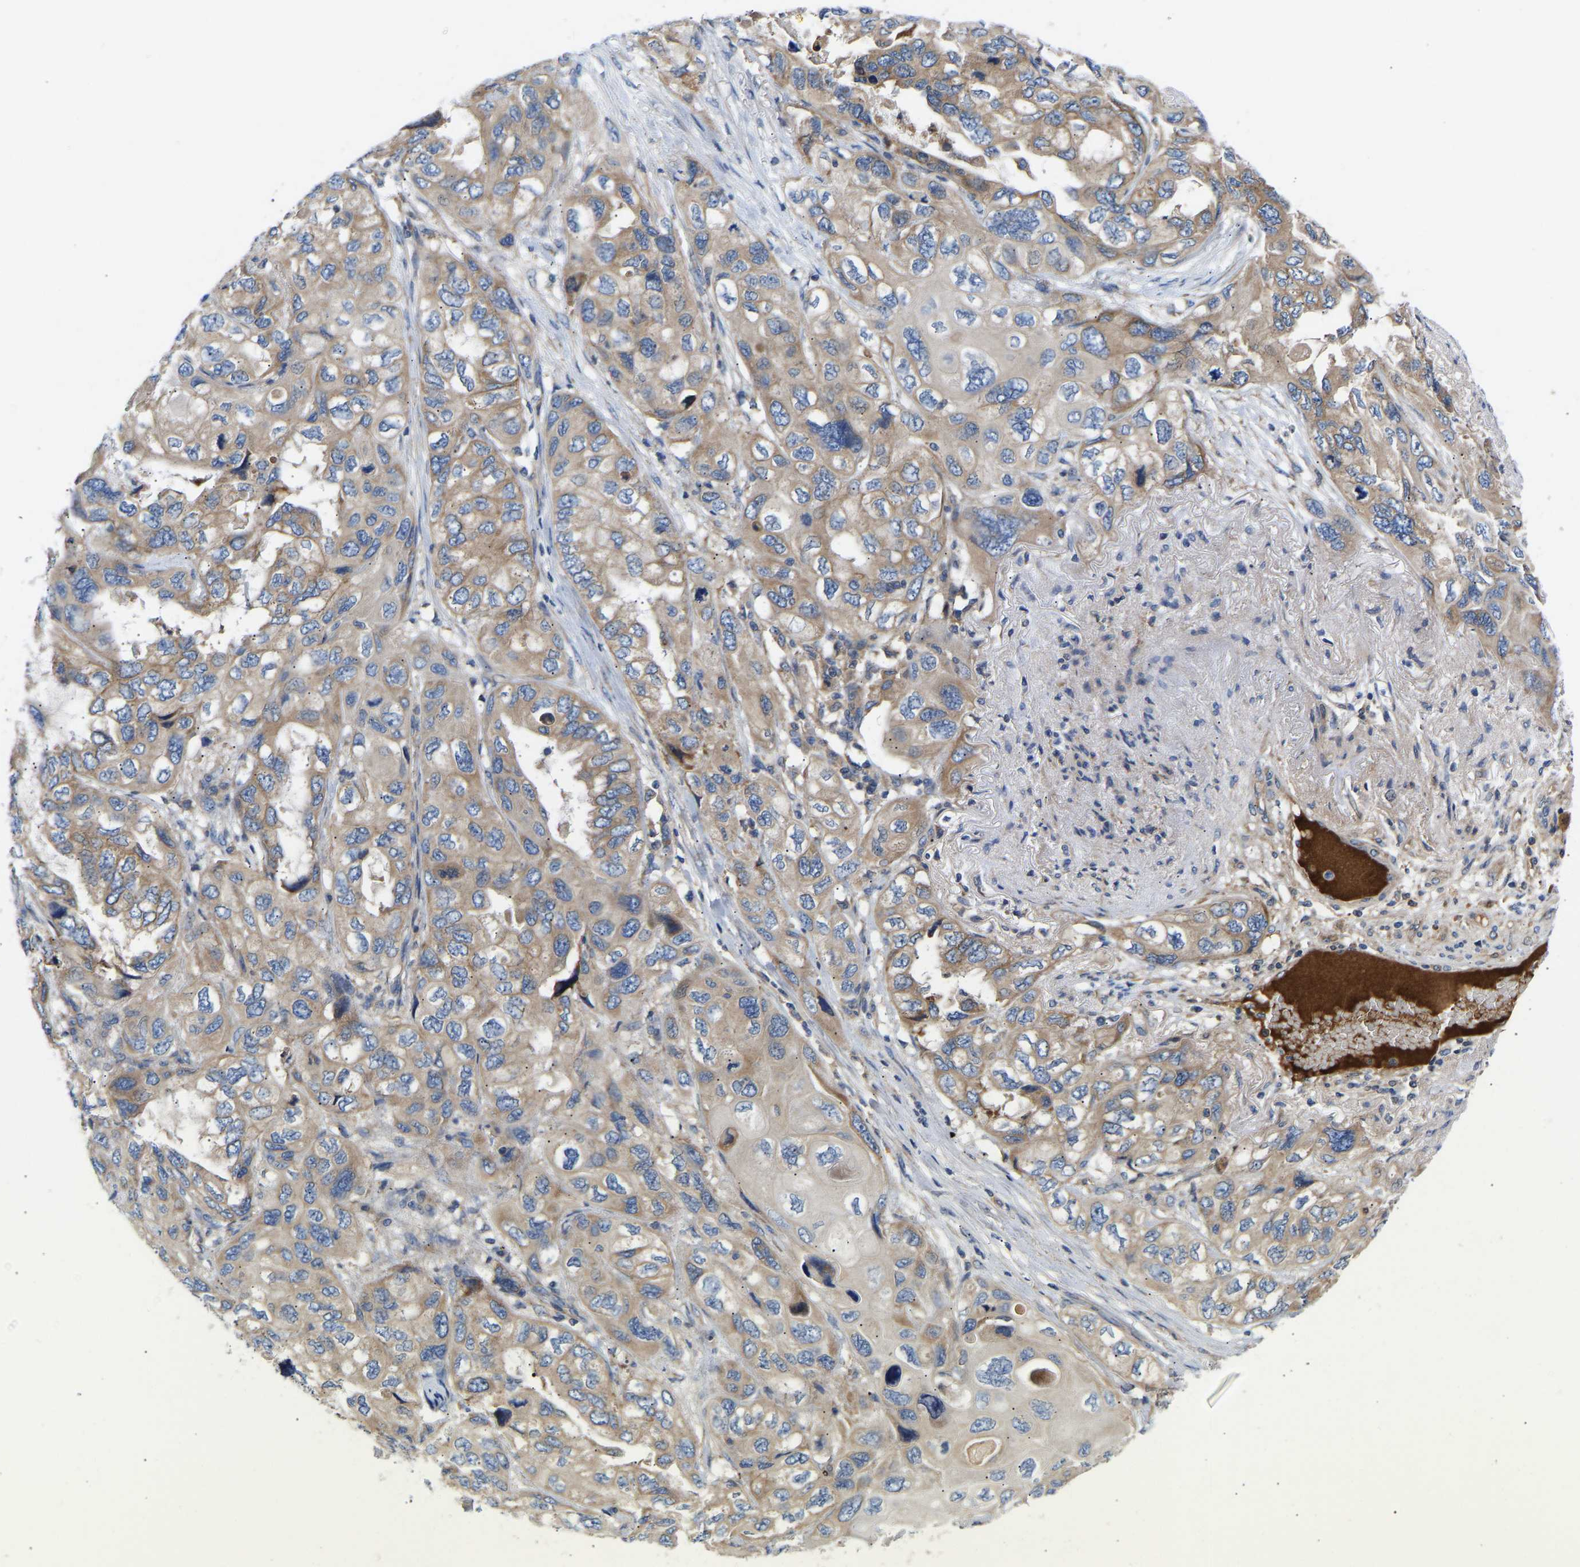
{"staining": {"intensity": "weak", "quantity": ">75%", "location": "cytoplasmic/membranous"}, "tissue": "lung cancer", "cell_type": "Tumor cells", "image_type": "cancer", "snomed": [{"axis": "morphology", "description": "Squamous cell carcinoma, NOS"}, {"axis": "topography", "description": "Lung"}], "caption": "A brown stain shows weak cytoplasmic/membranous expression of a protein in squamous cell carcinoma (lung) tumor cells.", "gene": "AIMP2", "patient": {"sex": "female", "age": 73}}